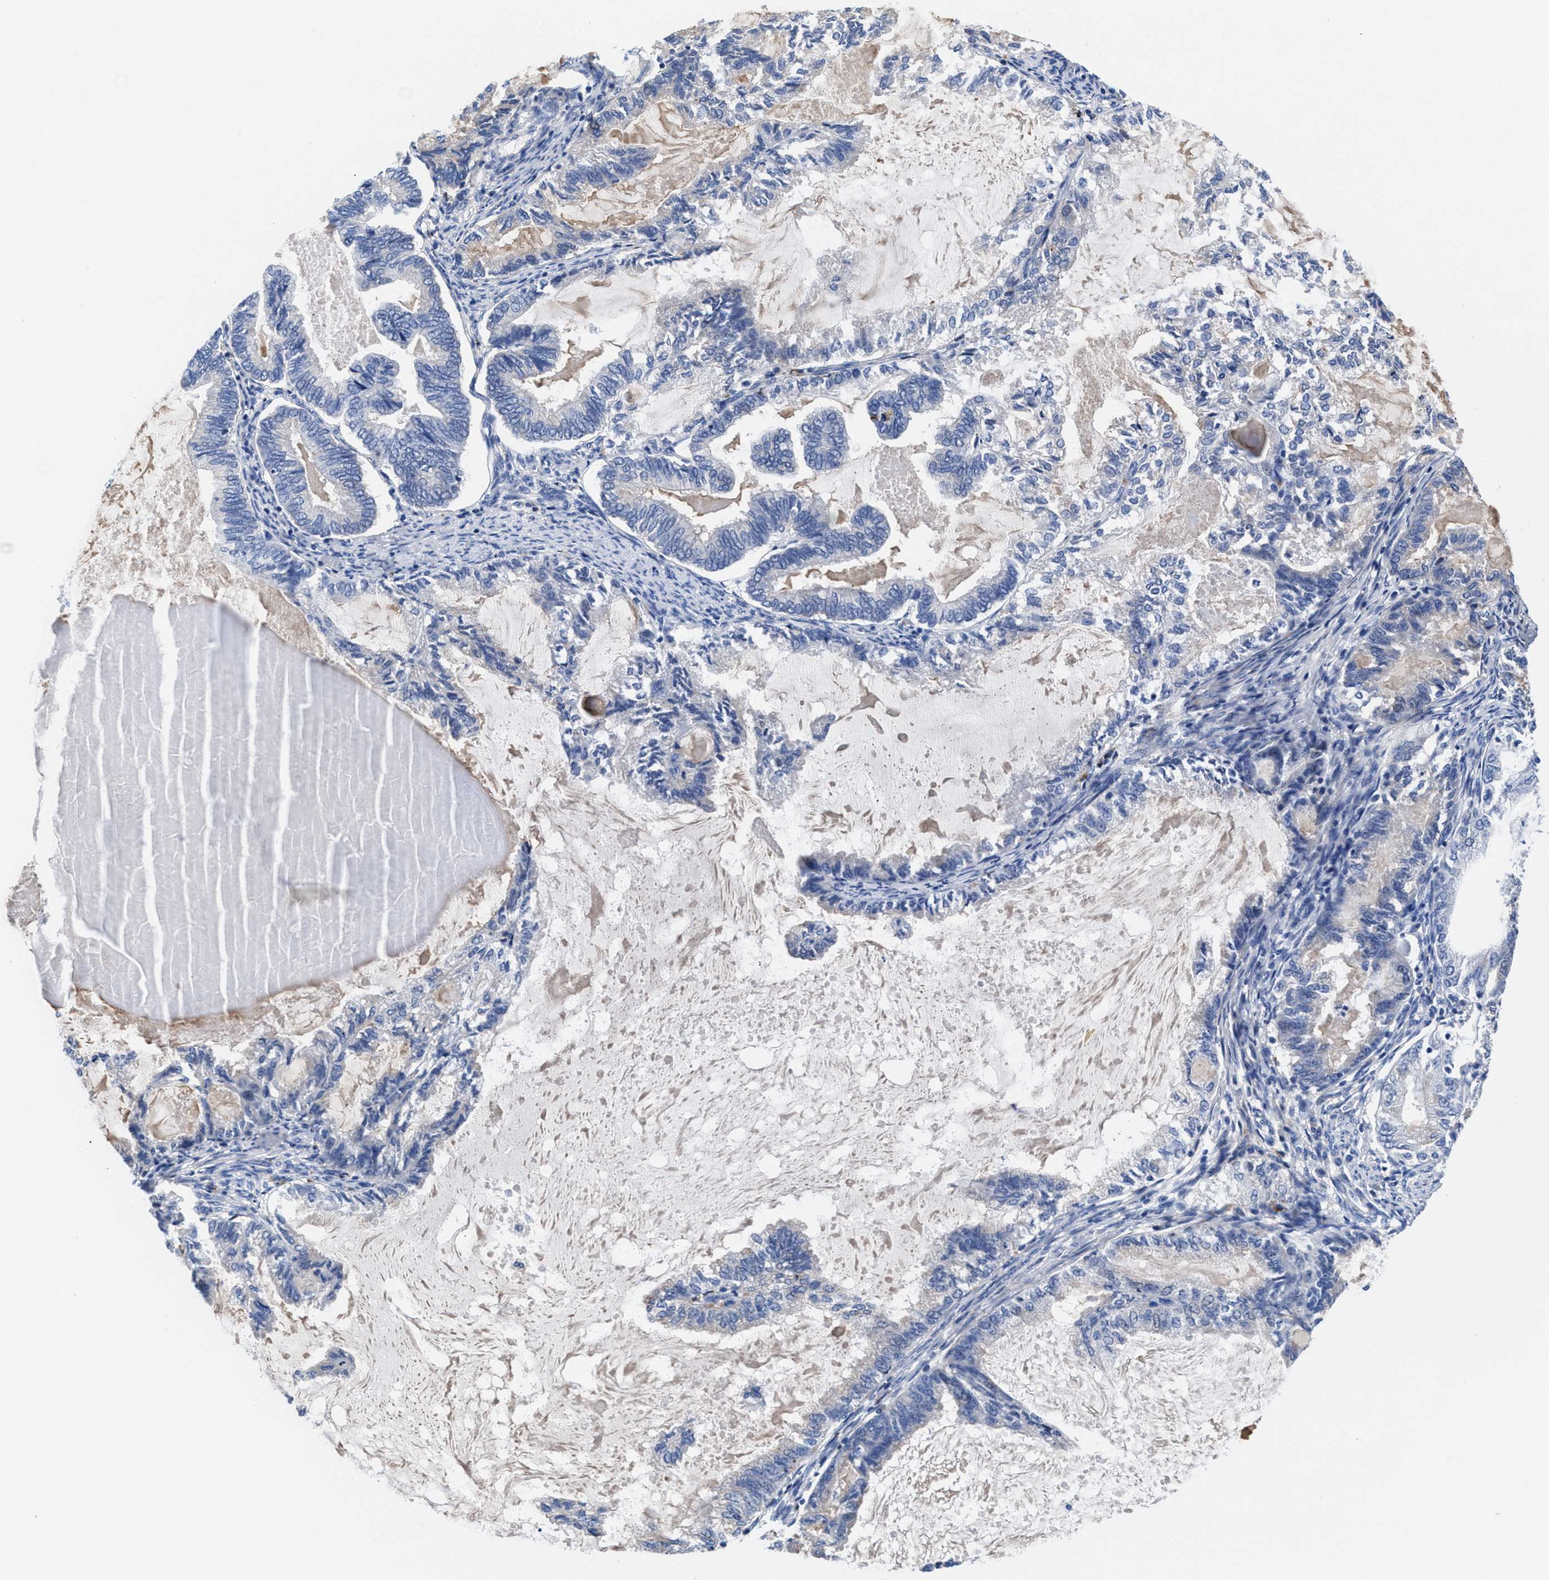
{"staining": {"intensity": "weak", "quantity": "<25%", "location": "cytoplasmic/membranous"}, "tissue": "endometrial cancer", "cell_type": "Tumor cells", "image_type": "cancer", "snomed": [{"axis": "morphology", "description": "Adenocarcinoma, NOS"}, {"axis": "topography", "description": "Endometrium"}], "caption": "DAB immunohistochemical staining of human endometrial adenocarcinoma demonstrates no significant positivity in tumor cells. Brightfield microscopy of immunohistochemistry stained with DAB (3,3'-diaminobenzidine) (brown) and hematoxylin (blue), captured at high magnification.", "gene": "DHRS13", "patient": {"sex": "female", "age": 86}}